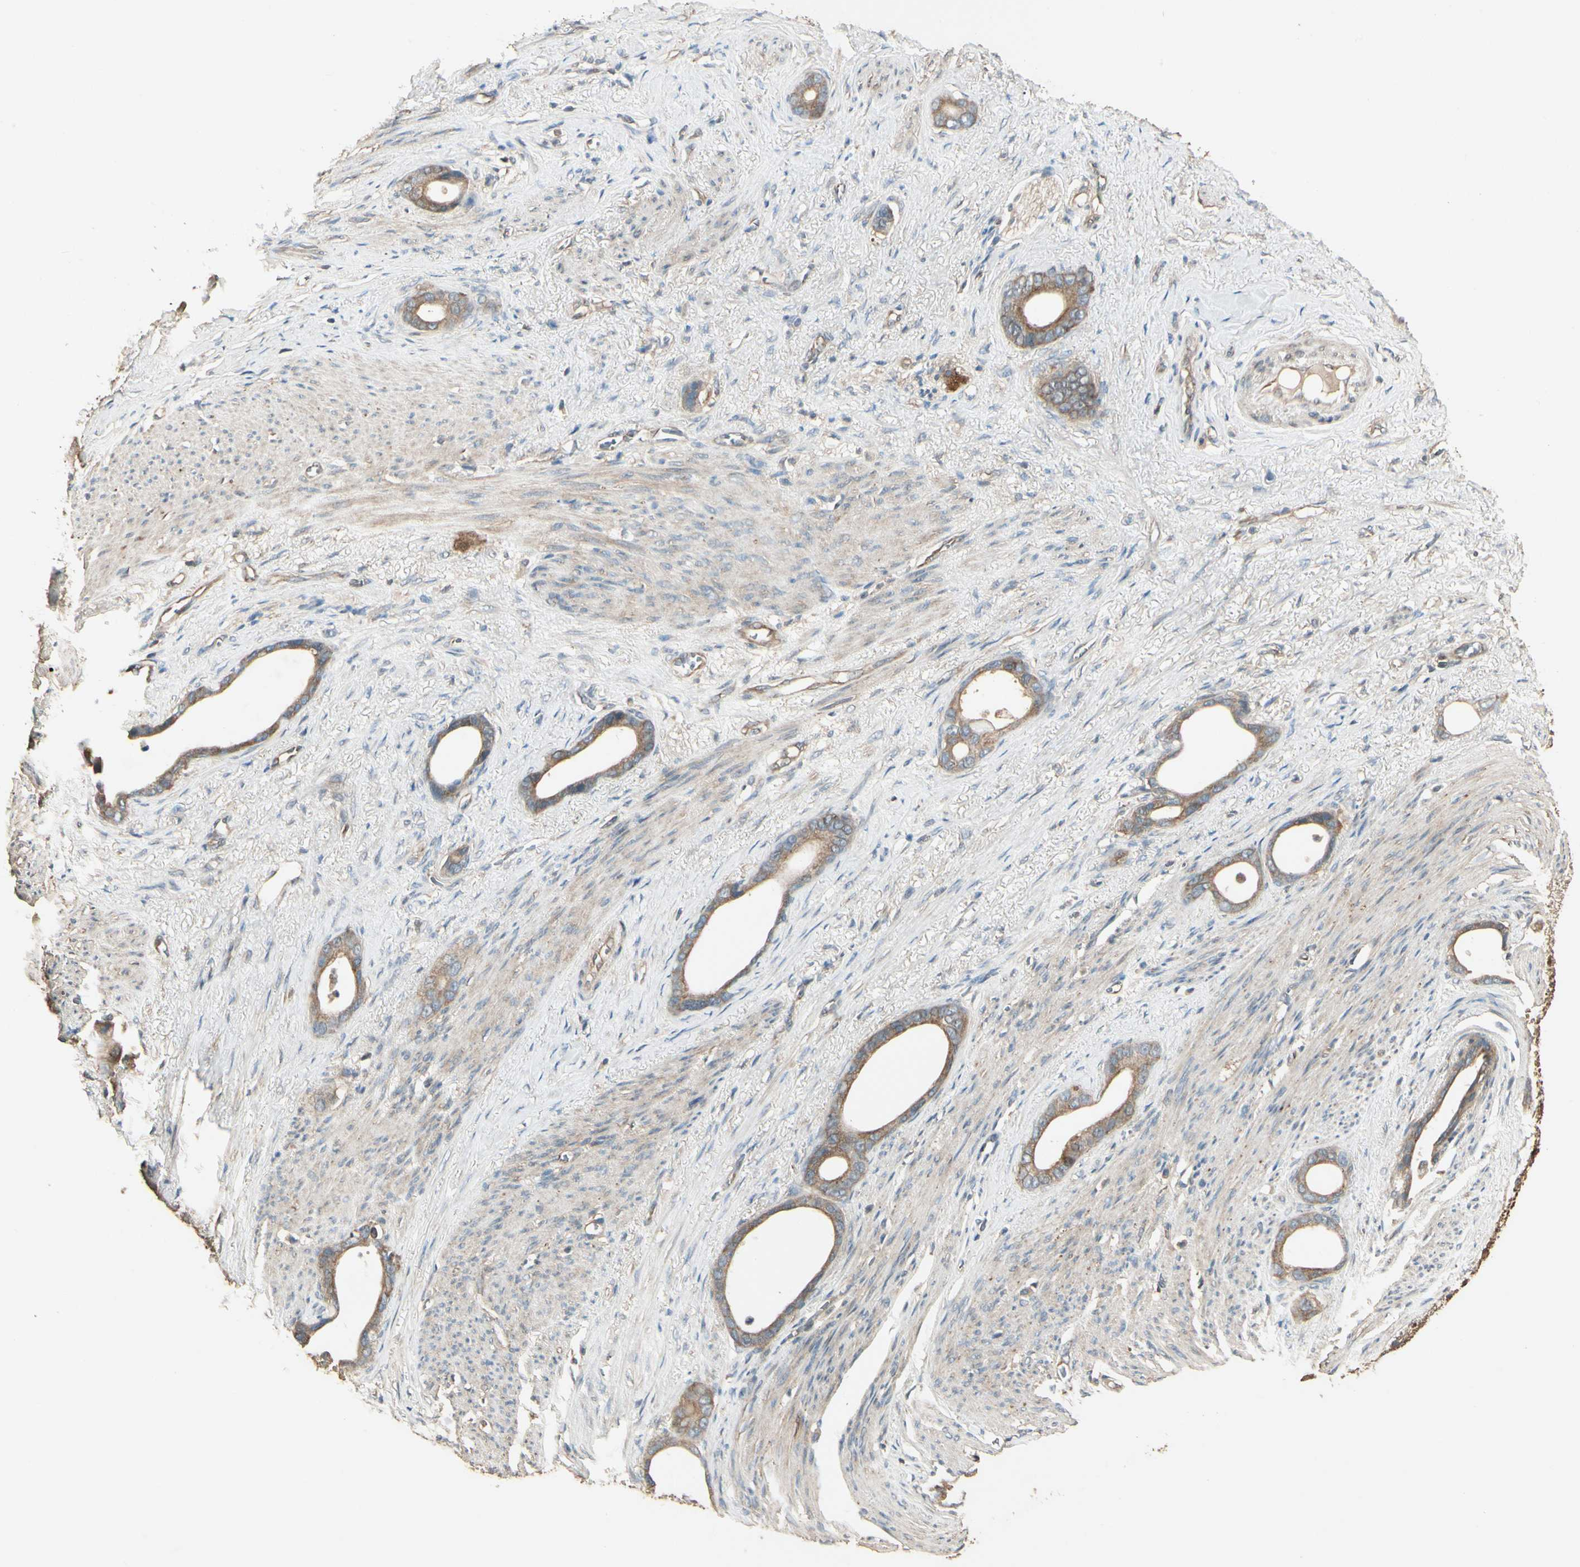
{"staining": {"intensity": "moderate", "quantity": ">75%", "location": "cytoplasmic/membranous"}, "tissue": "stomach cancer", "cell_type": "Tumor cells", "image_type": "cancer", "snomed": [{"axis": "morphology", "description": "Adenocarcinoma, NOS"}, {"axis": "topography", "description": "Stomach"}], "caption": "This is a micrograph of IHC staining of stomach adenocarcinoma, which shows moderate expression in the cytoplasmic/membranous of tumor cells.", "gene": "CCT7", "patient": {"sex": "female", "age": 75}}